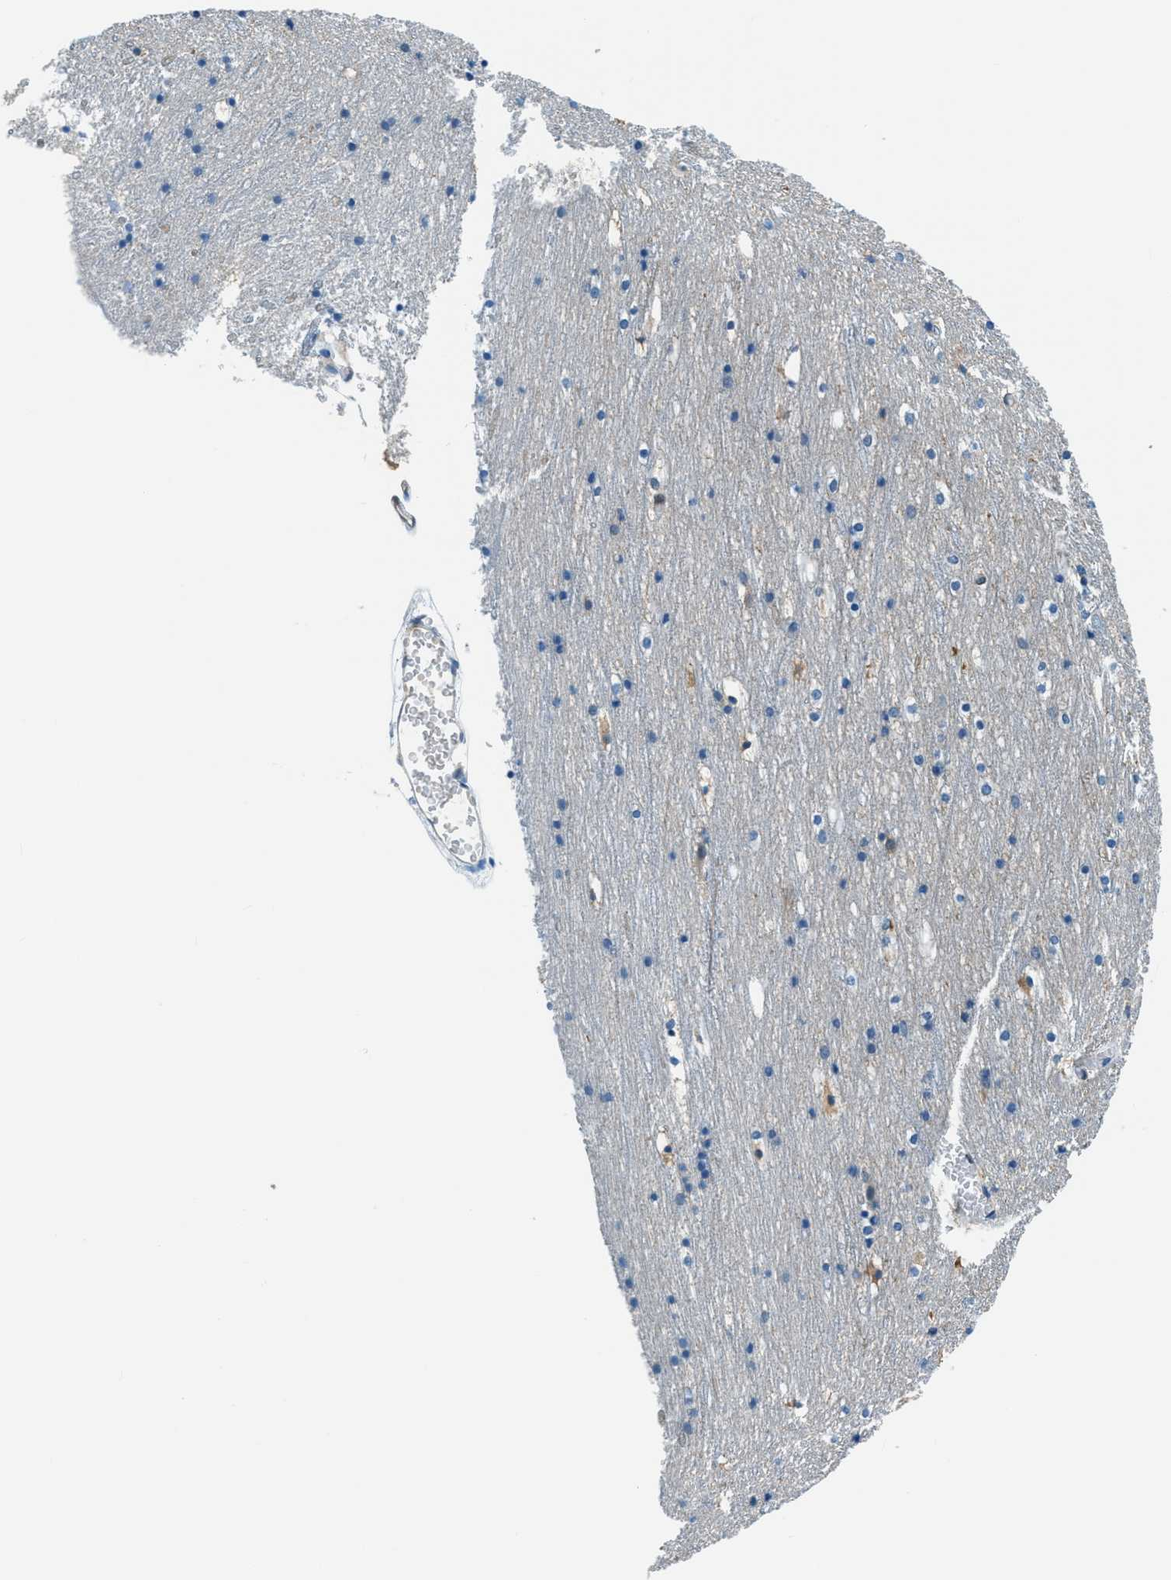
{"staining": {"intensity": "negative", "quantity": "none", "location": "none"}, "tissue": "cerebral cortex", "cell_type": "Endothelial cells", "image_type": "normal", "snomed": [{"axis": "morphology", "description": "Normal tissue, NOS"}, {"axis": "topography", "description": "Cerebral cortex"}], "caption": "This is an IHC histopathology image of normal cerebral cortex. There is no positivity in endothelial cells.", "gene": "HEBP2", "patient": {"sex": "male", "age": 45}}